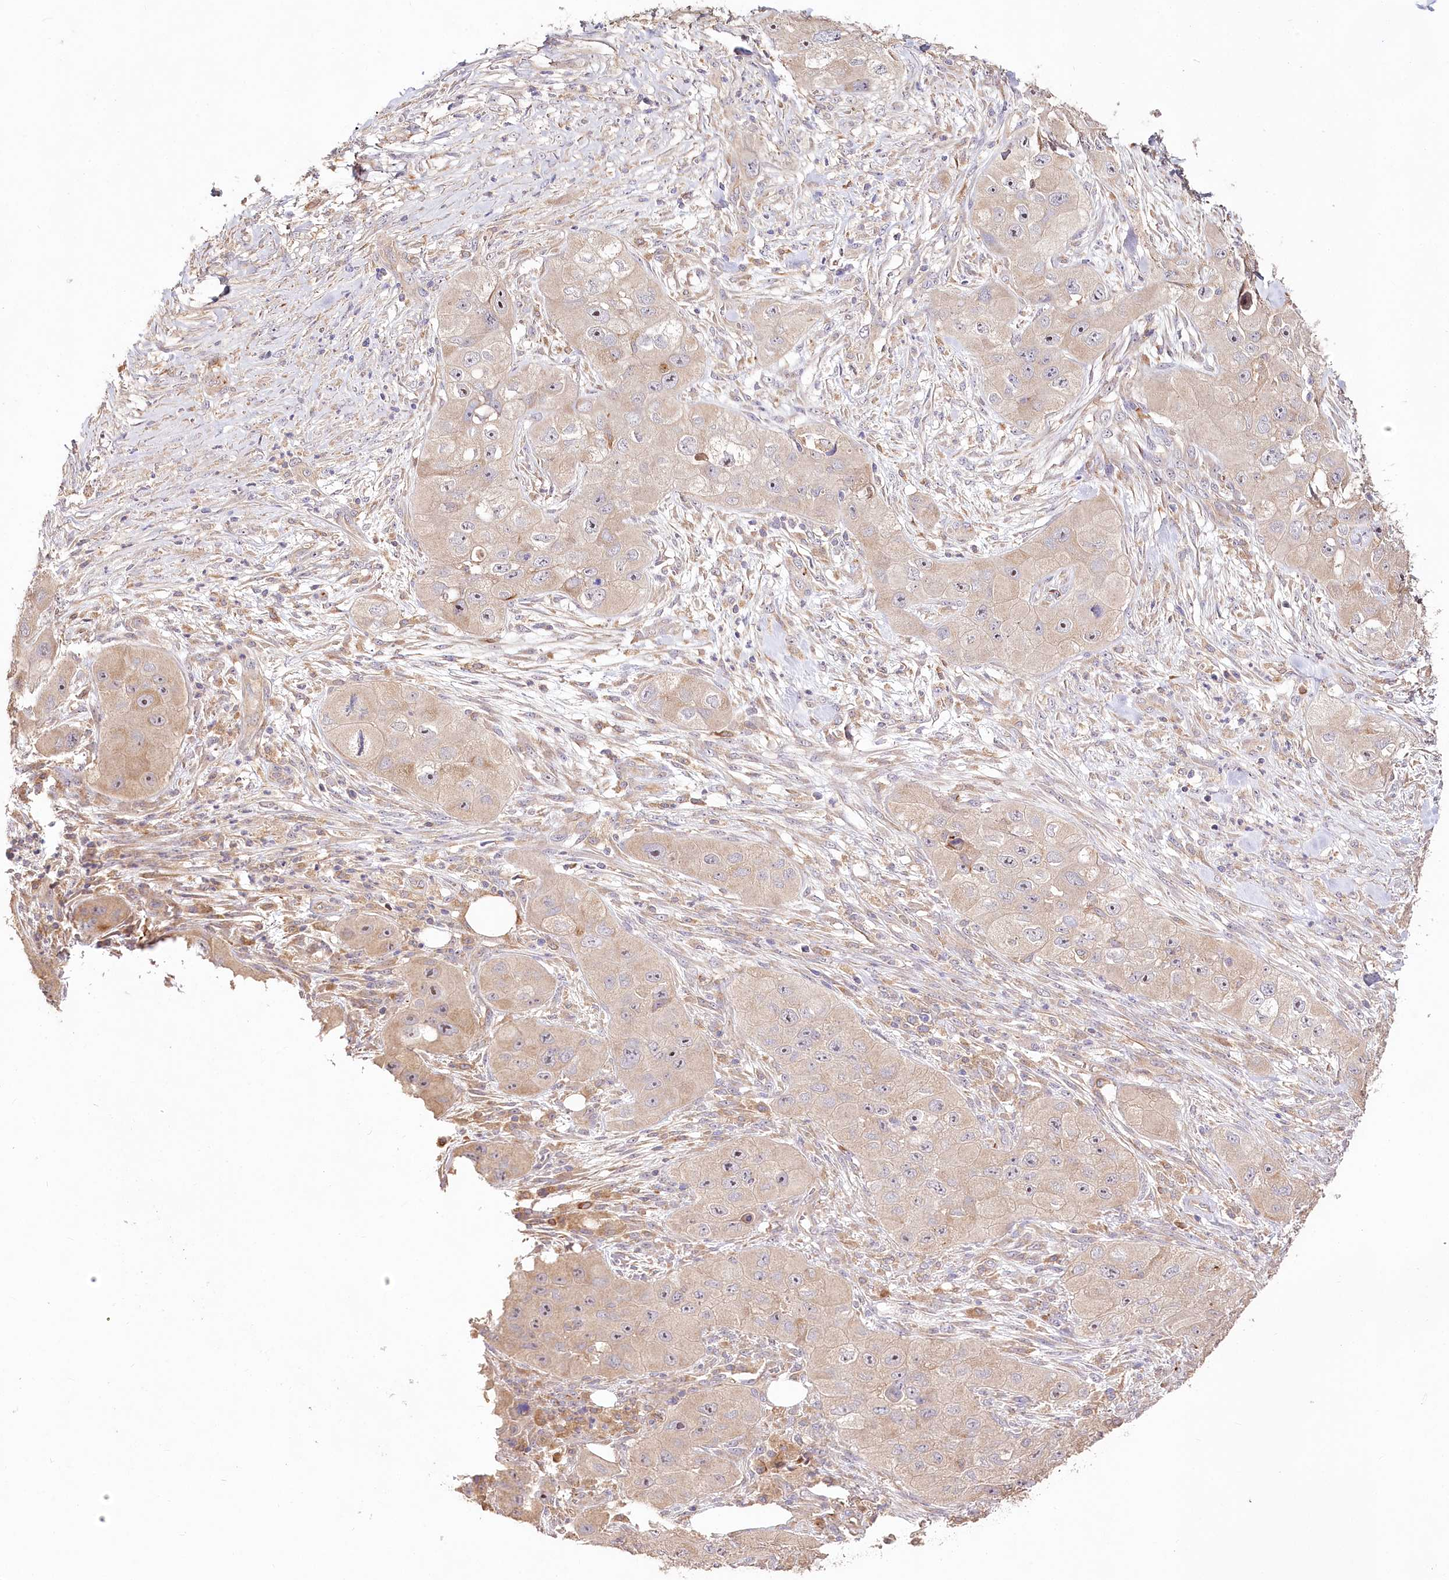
{"staining": {"intensity": "moderate", "quantity": "25%-75%", "location": "cytoplasmic/membranous,nuclear"}, "tissue": "skin cancer", "cell_type": "Tumor cells", "image_type": "cancer", "snomed": [{"axis": "morphology", "description": "Squamous cell carcinoma, NOS"}, {"axis": "topography", "description": "Skin"}, {"axis": "topography", "description": "Subcutis"}], "caption": "Immunohistochemical staining of skin squamous cell carcinoma exhibits medium levels of moderate cytoplasmic/membranous and nuclear staining in approximately 25%-75% of tumor cells.", "gene": "DMXL1", "patient": {"sex": "male", "age": 73}}